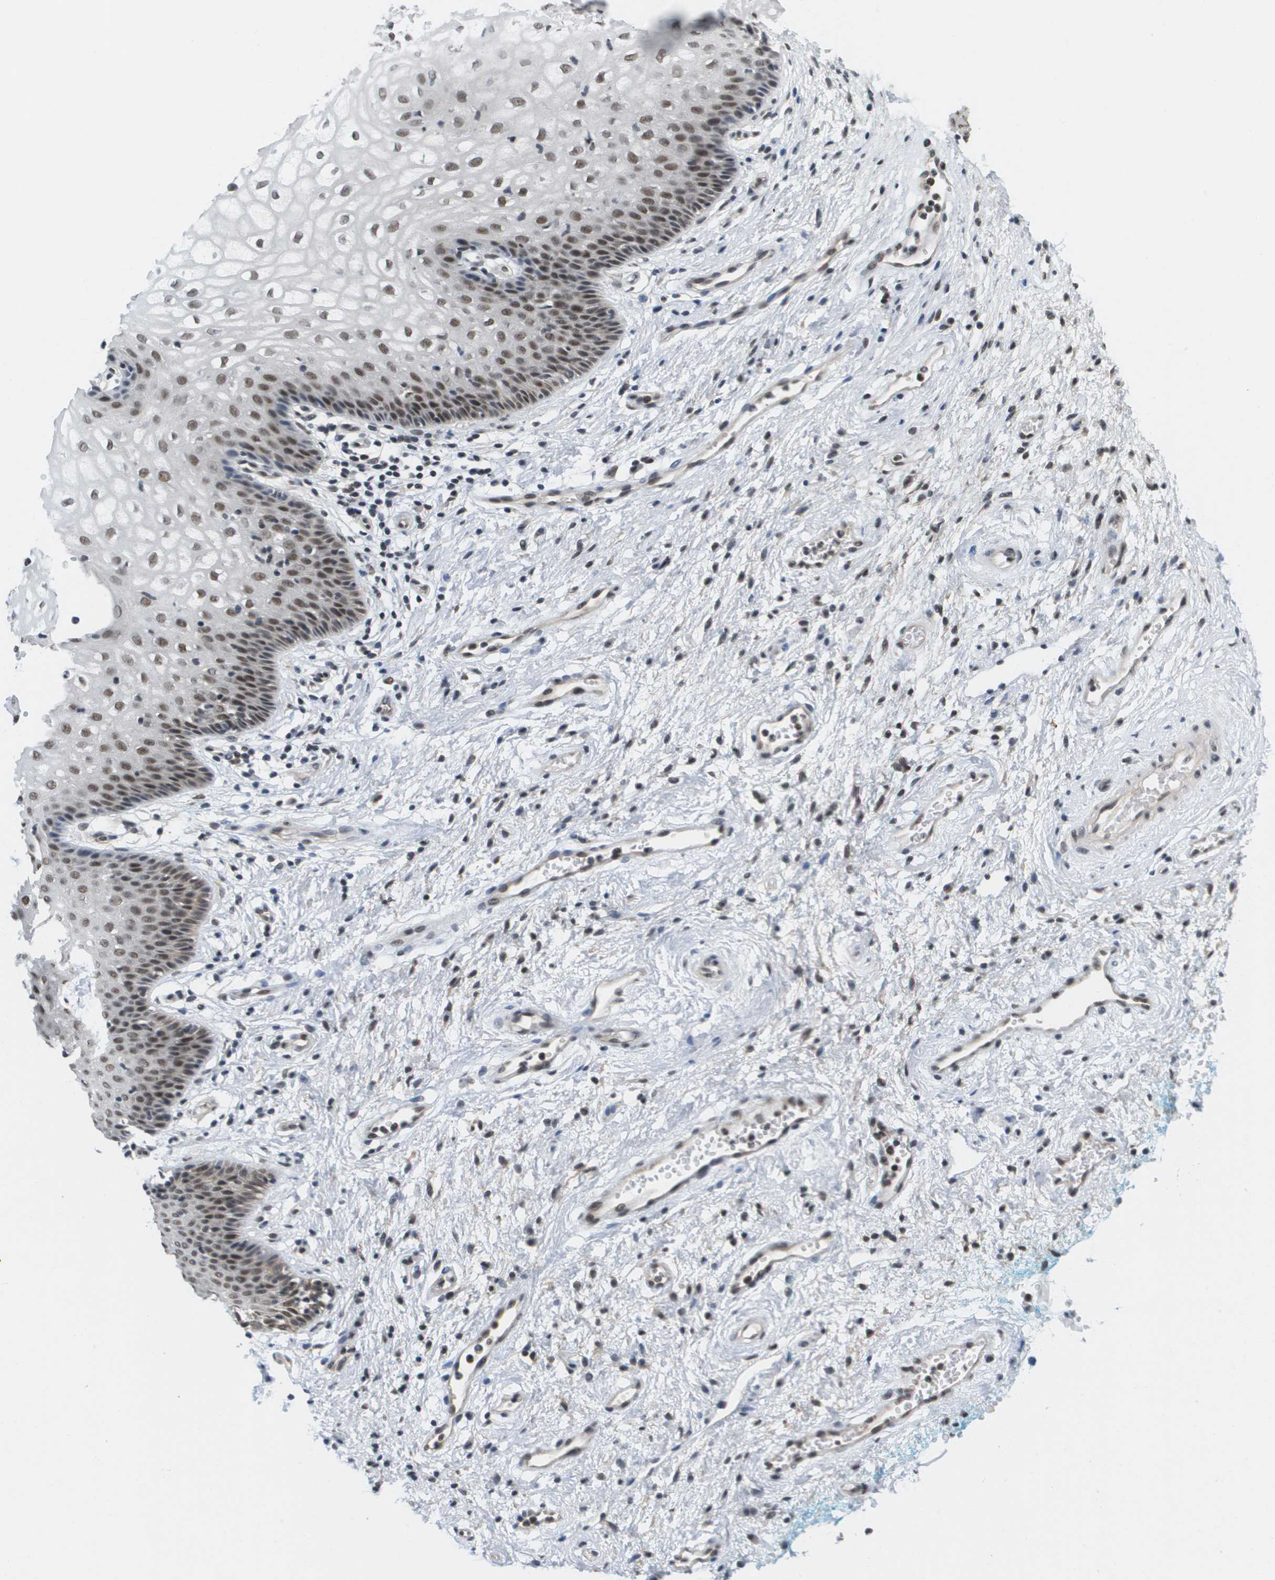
{"staining": {"intensity": "moderate", "quantity": ">75%", "location": "nuclear"}, "tissue": "vagina", "cell_type": "Squamous epithelial cells", "image_type": "normal", "snomed": [{"axis": "morphology", "description": "Normal tissue, NOS"}, {"axis": "topography", "description": "Vagina"}], "caption": "A brown stain highlights moderate nuclear expression of a protein in squamous epithelial cells of normal human vagina.", "gene": "ISY1", "patient": {"sex": "female", "age": 34}}